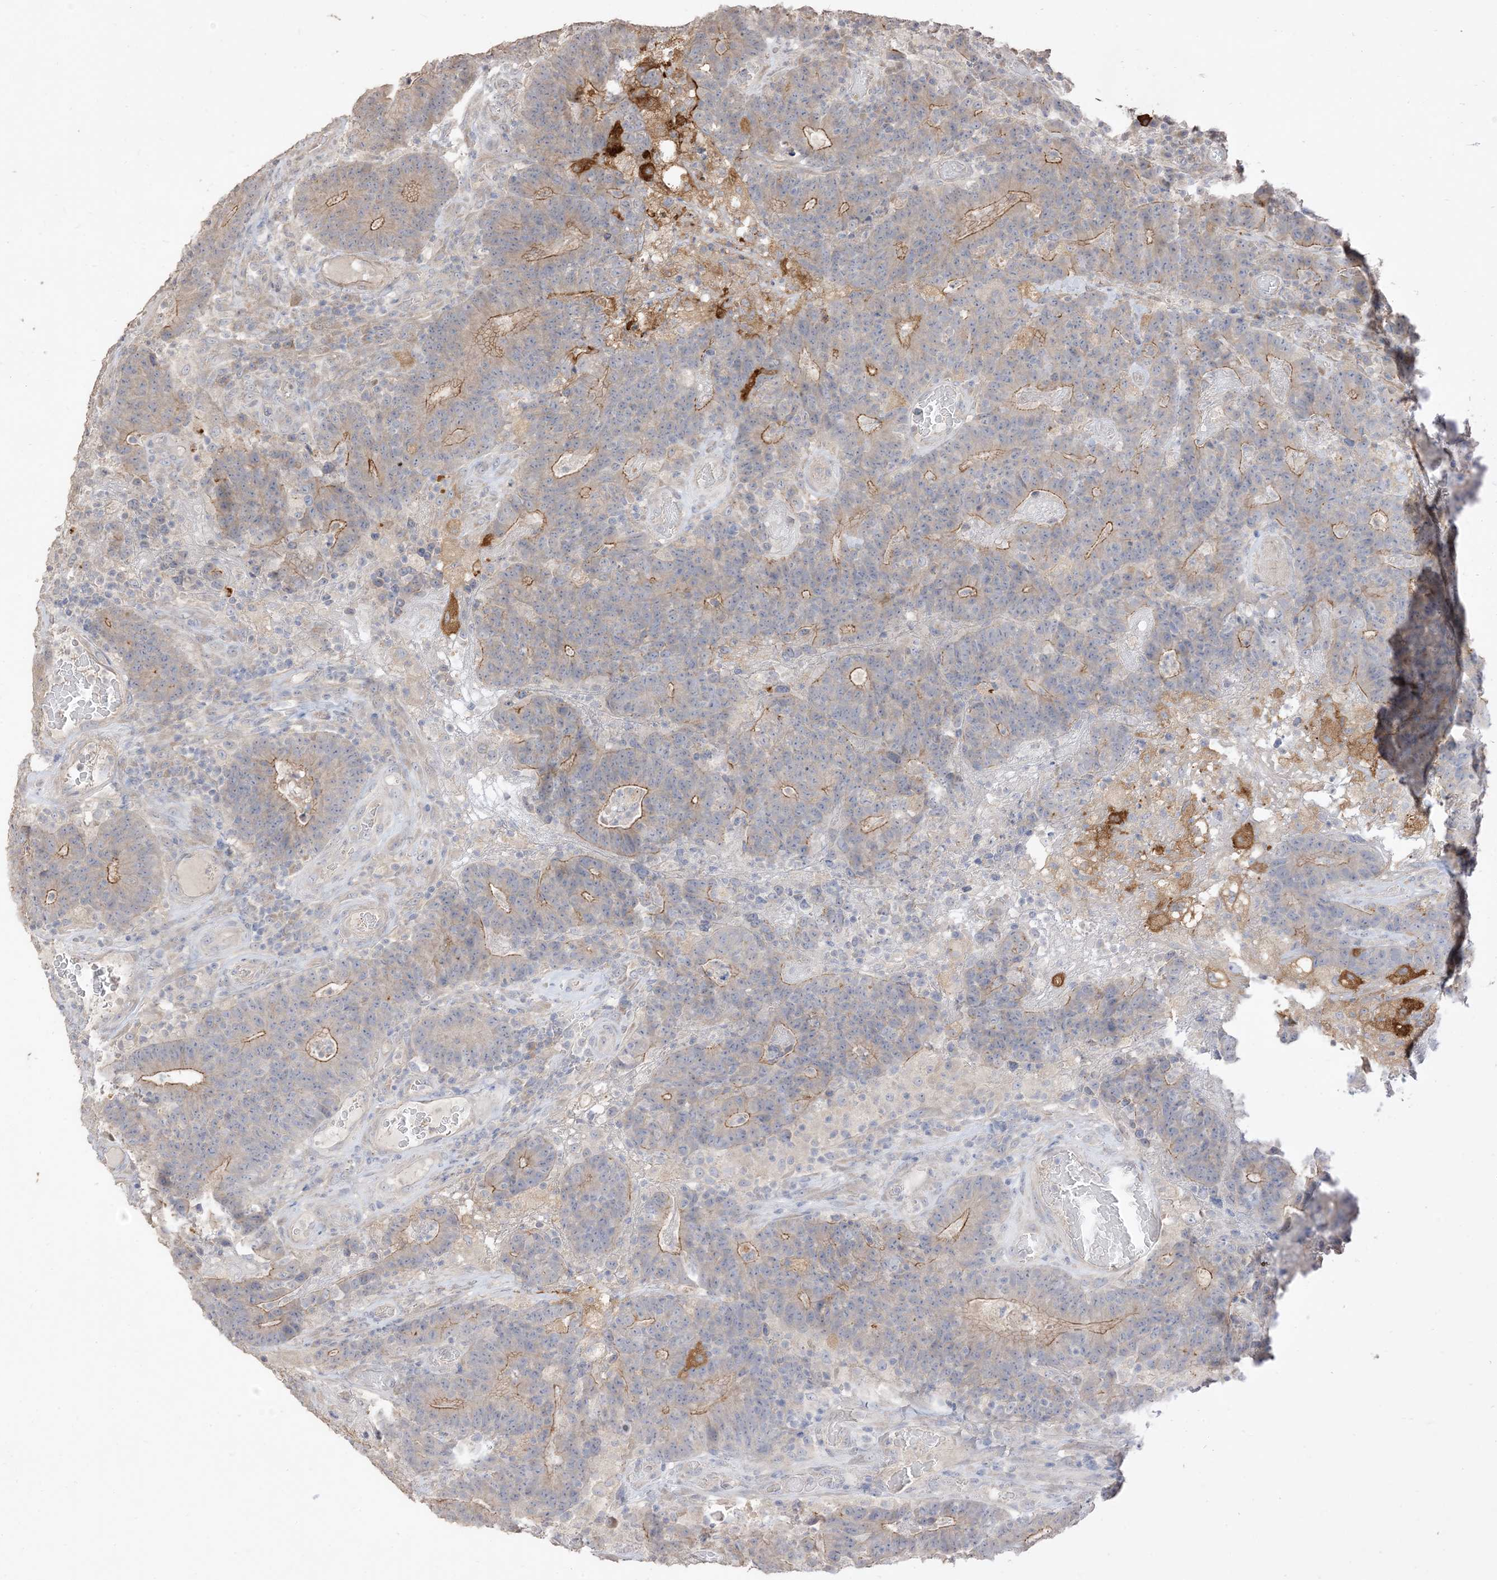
{"staining": {"intensity": "moderate", "quantity": "25%-75%", "location": "cytoplasmic/membranous"}, "tissue": "colorectal cancer", "cell_type": "Tumor cells", "image_type": "cancer", "snomed": [{"axis": "morphology", "description": "Normal tissue, NOS"}, {"axis": "morphology", "description": "Adenocarcinoma, NOS"}, {"axis": "topography", "description": "Colon"}], "caption": "Protein staining by immunohistochemistry (IHC) reveals moderate cytoplasmic/membranous positivity in approximately 25%-75% of tumor cells in colorectal cancer.", "gene": "RNF175", "patient": {"sex": "female", "age": 75}}